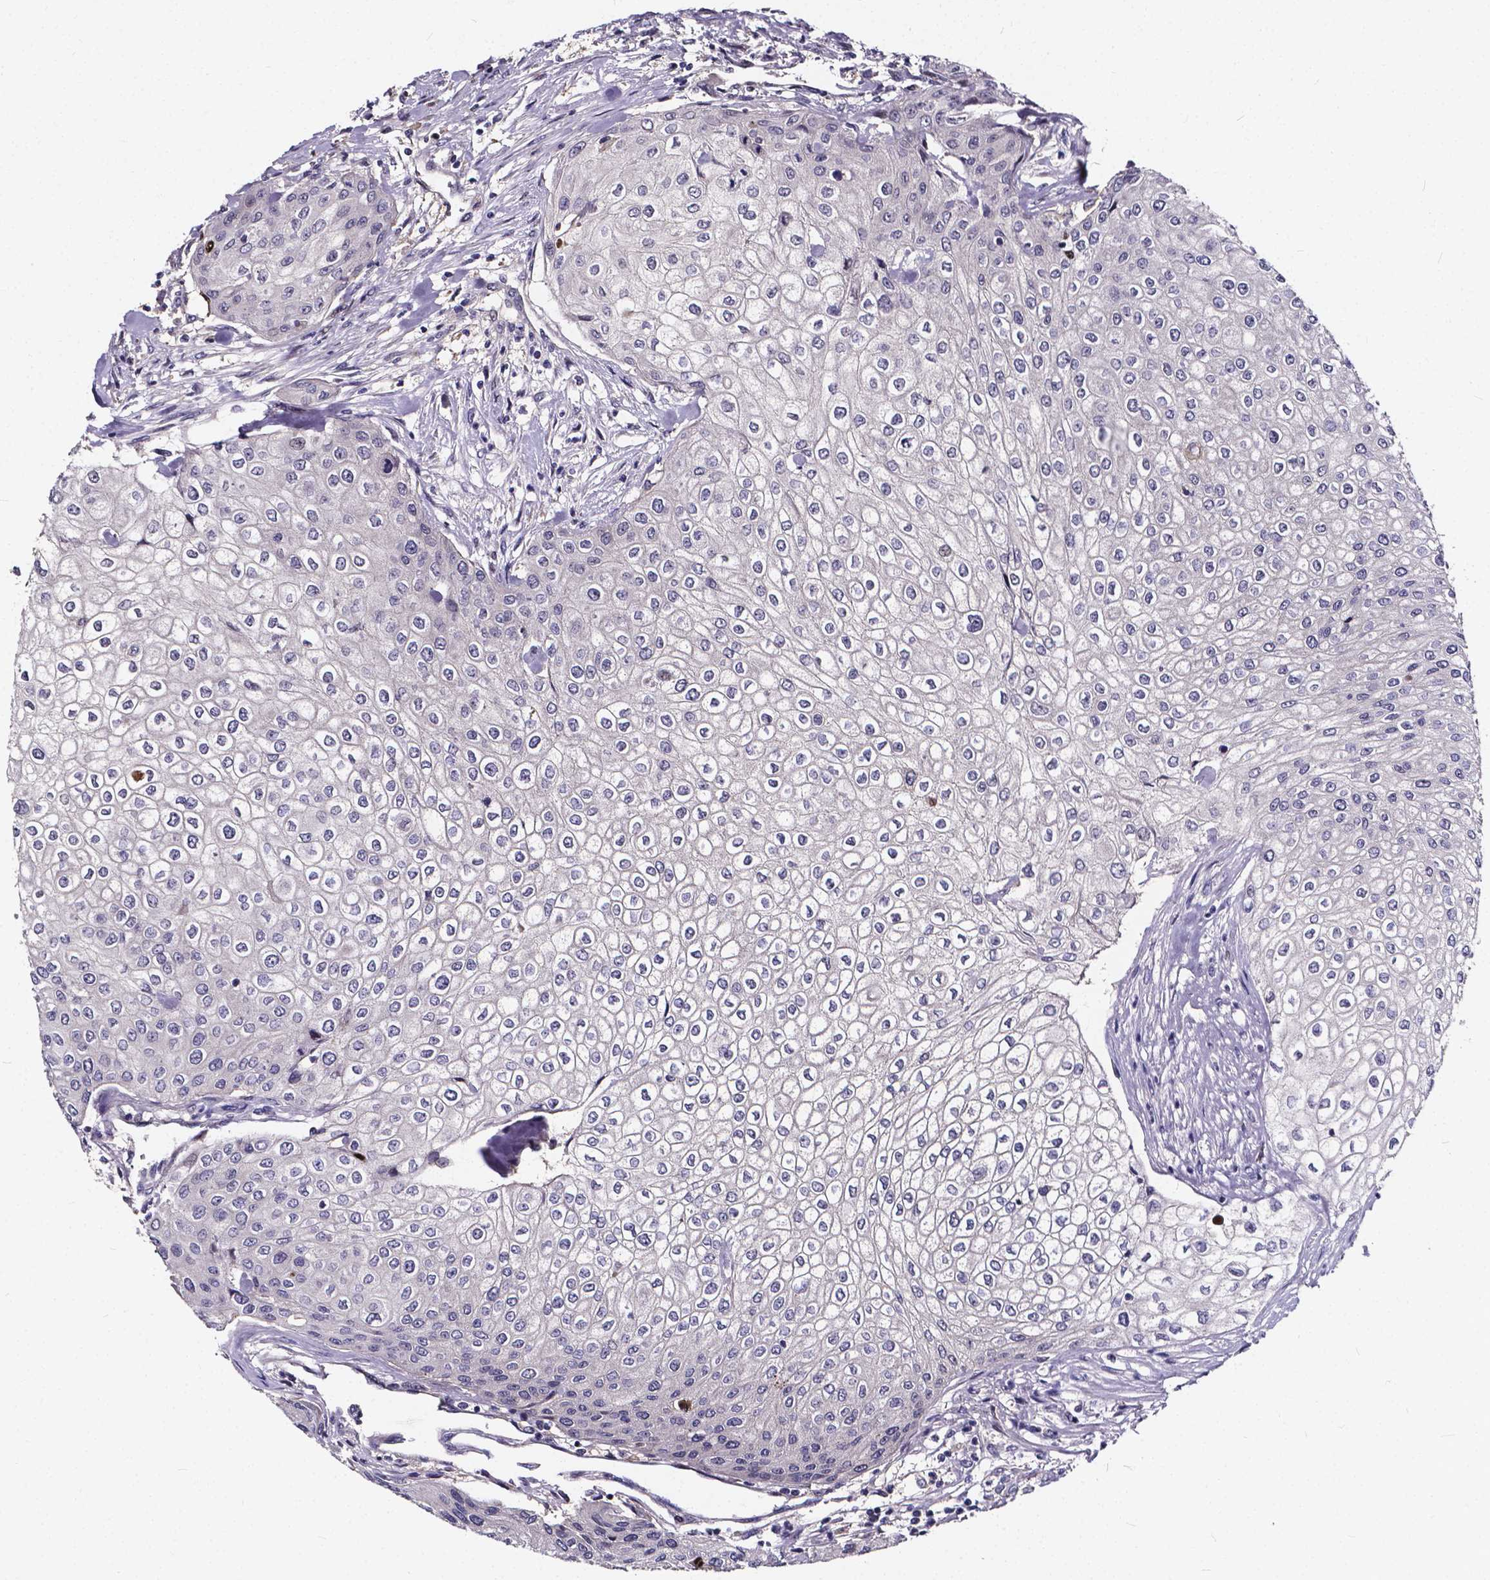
{"staining": {"intensity": "negative", "quantity": "none", "location": "none"}, "tissue": "urothelial cancer", "cell_type": "Tumor cells", "image_type": "cancer", "snomed": [{"axis": "morphology", "description": "Urothelial carcinoma, High grade"}, {"axis": "topography", "description": "Urinary bladder"}], "caption": "High magnification brightfield microscopy of urothelial cancer stained with DAB (3,3'-diaminobenzidine) (brown) and counterstained with hematoxylin (blue): tumor cells show no significant positivity. (DAB (3,3'-diaminobenzidine) immunohistochemistry with hematoxylin counter stain).", "gene": "SOWAHA", "patient": {"sex": "male", "age": 62}}